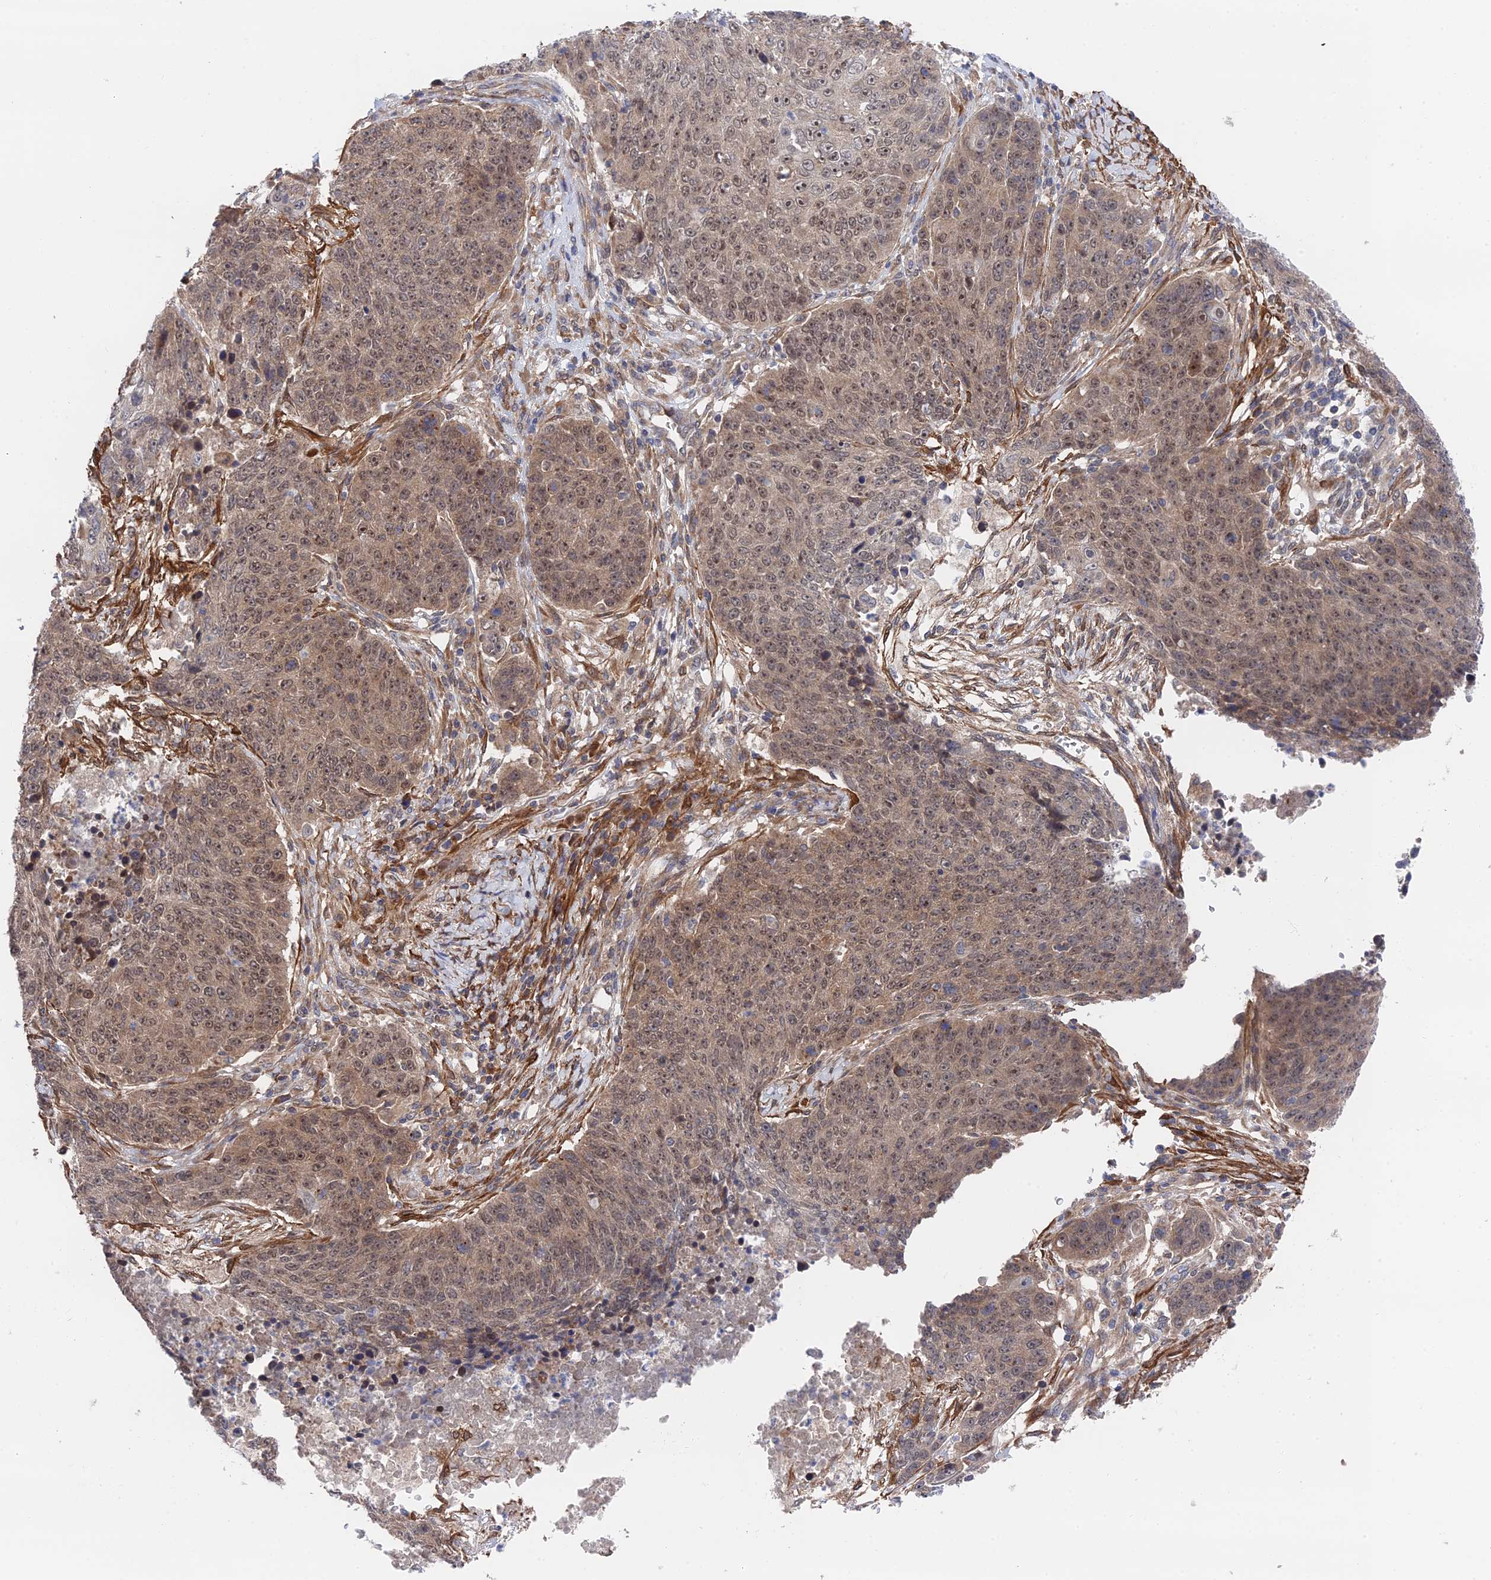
{"staining": {"intensity": "moderate", "quantity": "25%-75%", "location": "cytoplasmic/membranous,nuclear"}, "tissue": "lung cancer", "cell_type": "Tumor cells", "image_type": "cancer", "snomed": [{"axis": "morphology", "description": "Normal tissue, NOS"}, {"axis": "morphology", "description": "Squamous cell carcinoma, NOS"}, {"axis": "topography", "description": "Lymph node"}, {"axis": "topography", "description": "Lung"}], "caption": "Protein analysis of squamous cell carcinoma (lung) tissue exhibits moderate cytoplasmic/membranous and nuclear expression in about 25%-75% of tumor cells. The protein of interest is shown in brown color, while the nuclei are stained blue.", "gene": "ZNF320", "patient": {"sex": "male", "age": 66}}